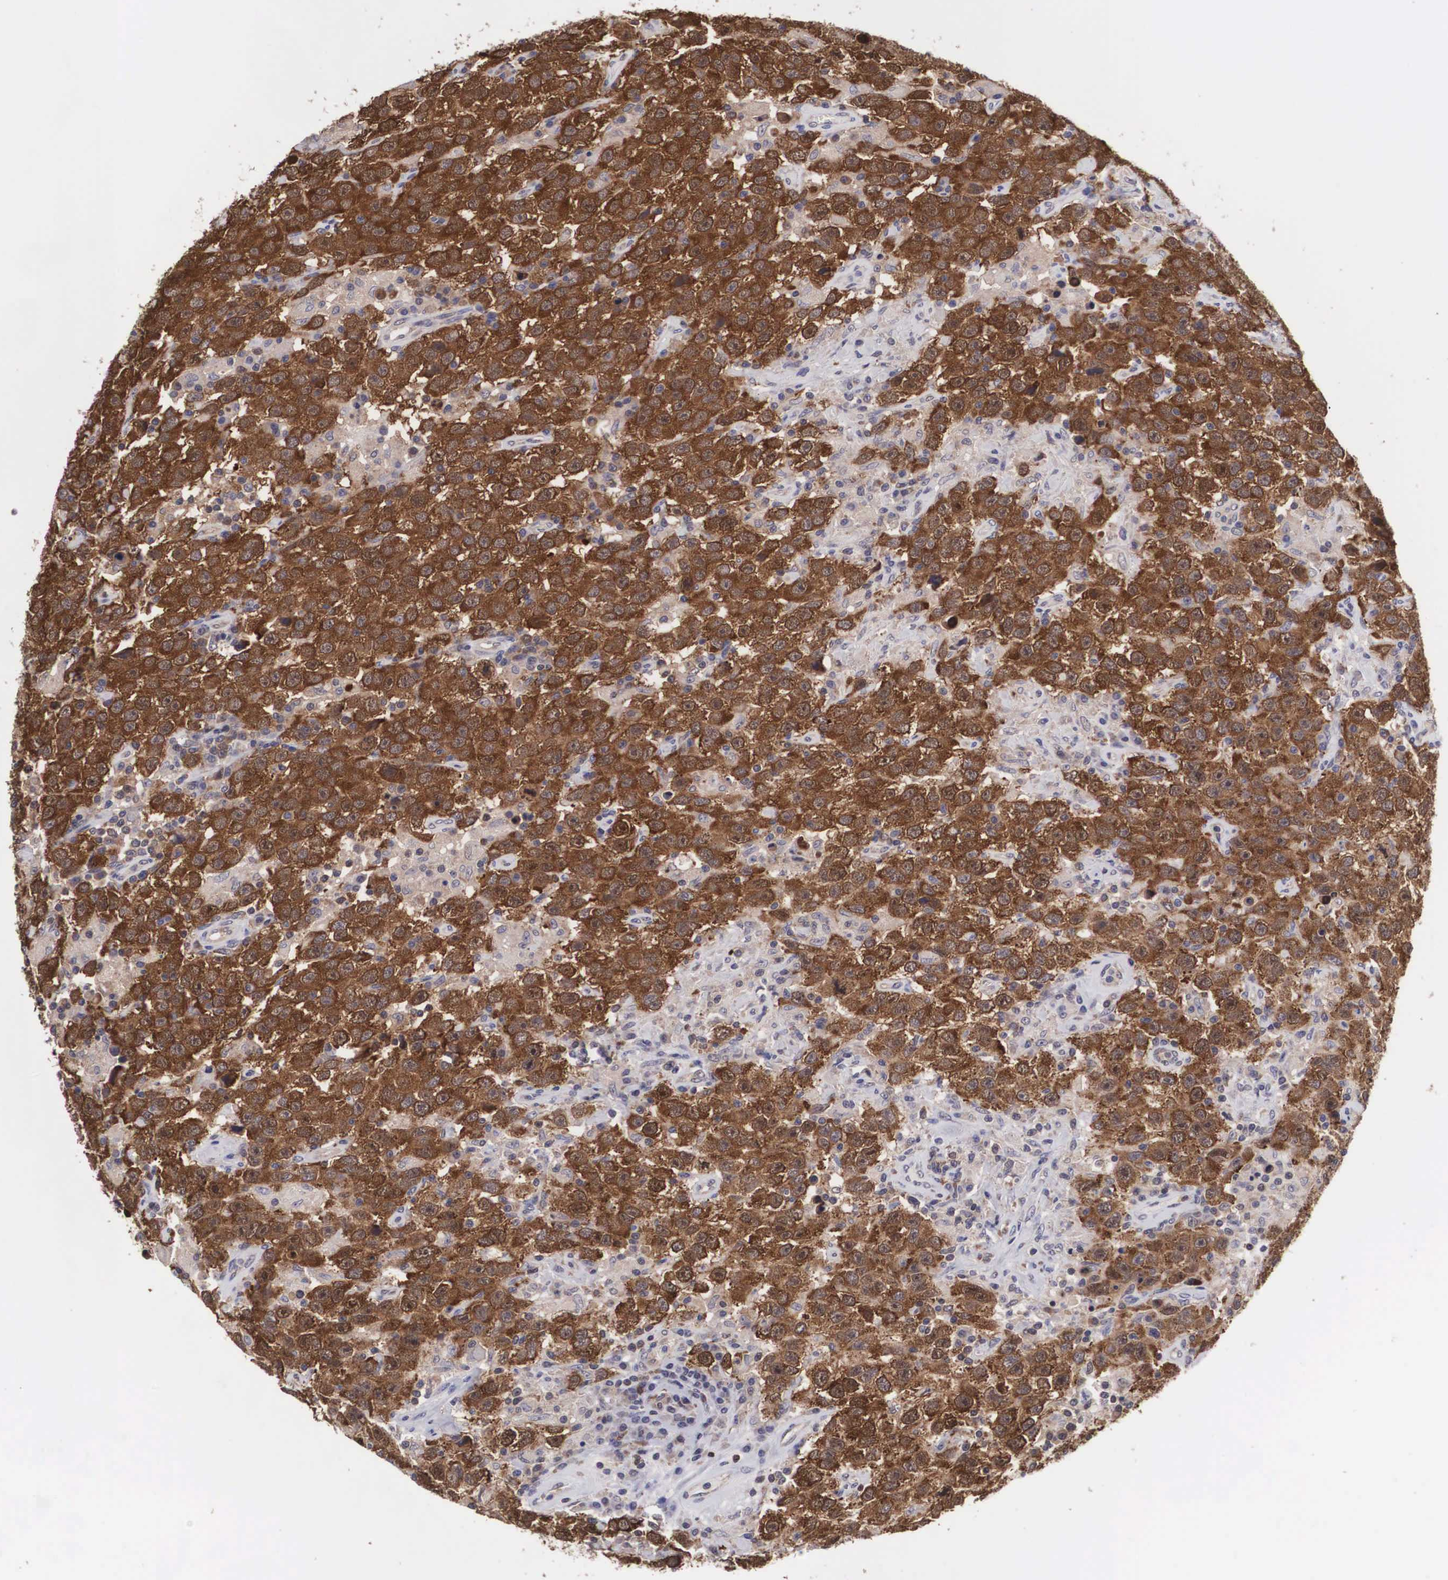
{"staining": {"intensity": "strong", "quantity": ">75%", "location": "cytoplasmic/membranous,nuclear"}, "tissue": "testis cancer", "cell_type": "Tumor cells", "image_type": "cancer", "snomed": [{"axis": "morphology", "description": "Seminoma, NOS"}, {"axis": "topography", "description": "Testis"}], "caption": "Human seminoma (testis) stained for a protein (brown) reveals strong cytoplasmic/membranous and nuclear positive expression in approximately >75% of tumor cells.", "gene": "ADSL", "patient": {"sex": "male", "age": 41}}